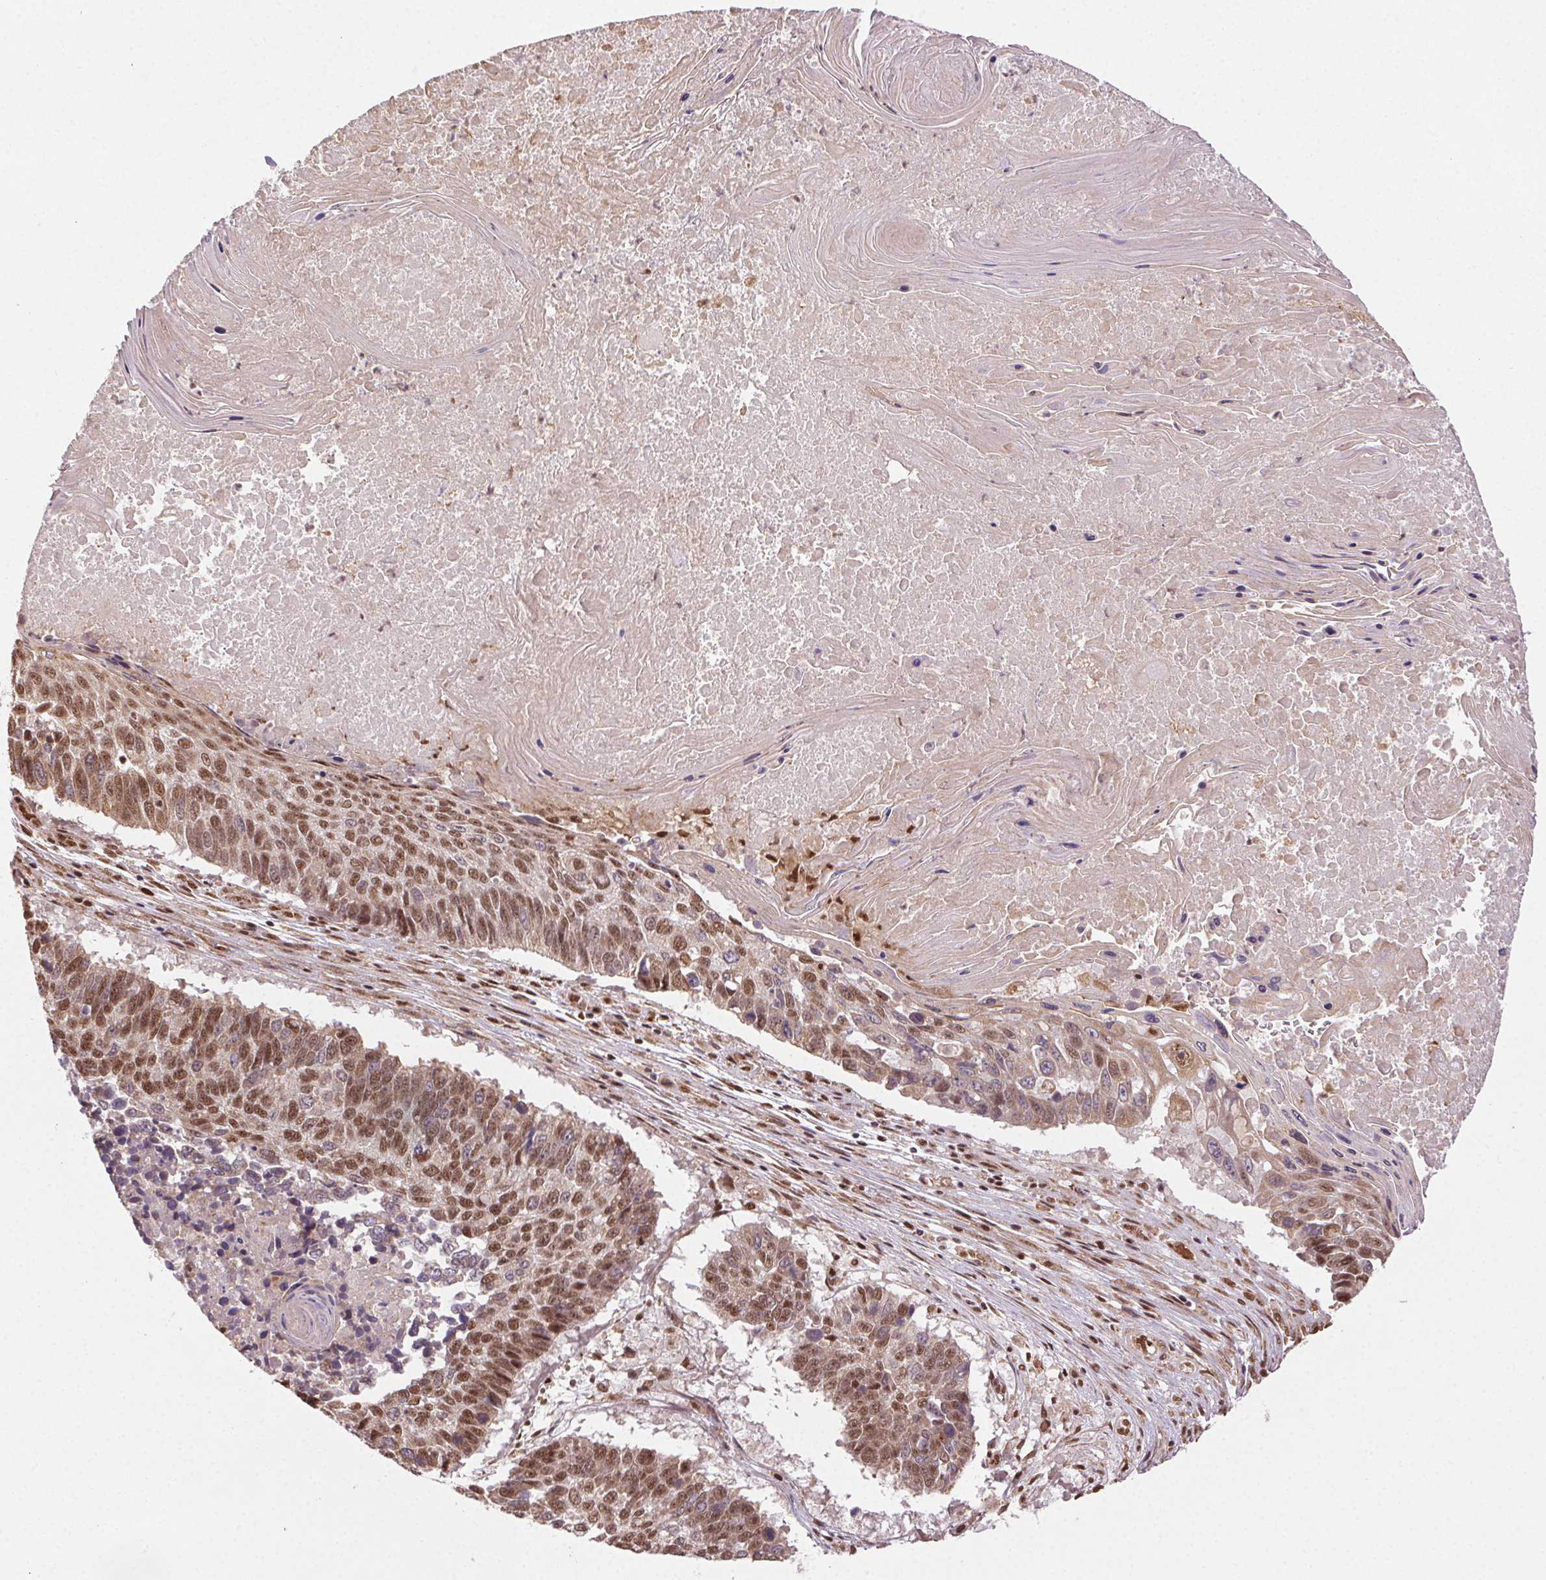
{"staining": {"intensity": "moderate", "quantity": ">75%", "location": "nuclear"}, "tissue": "lung cancer", "cell_type": "Tumor cells", "image_type": "cancer", "snomed": [{"axis": "morphology", "description": "Squamous cell carcinoma, NOS"}, {"axis": "topography", "description": "Lung"}], "caption": "Immunohistochemistry image of neoplastic tissue: lung cancer stained using immunohistochemistry demonstrates medium levels of moderate protein expression localized specifically in the nuclear of tumor cells, appearing as a nuclear brown color.", "gene": "TREML4", "patient": {"sex": "male", "age": 73}}